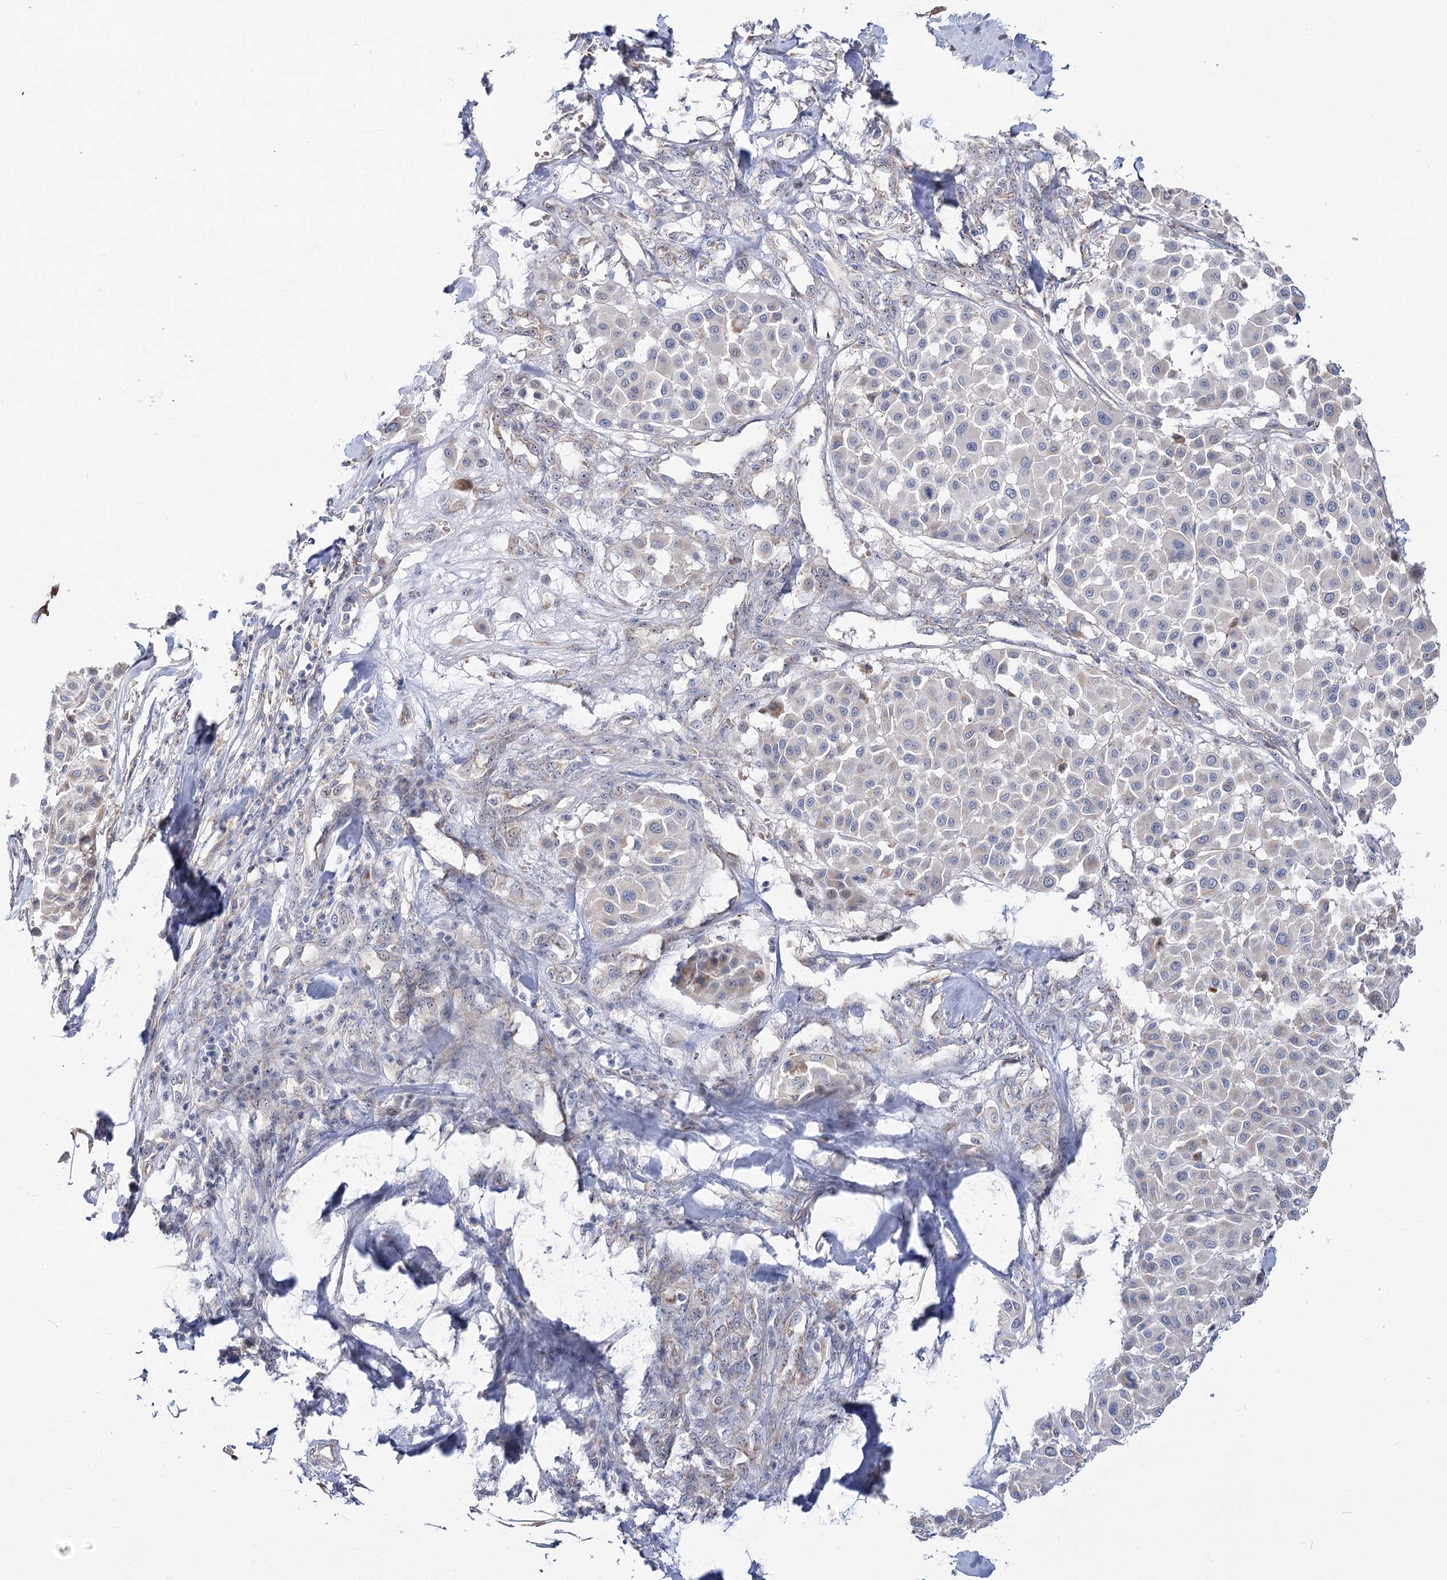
{"staining": {"intensity": "negative", "quantity": "none", "location": "none"}, "tissue": "melanoma", "cell_type": "Tumor cells", "image_type": "cancer", "snomed": [{"axis": "morphology", "description": "Malignant melanoma, Metastatic site"}, {"axis": "topography", "description": "Soft tissue"}], "caption": "Photomicrograph shows no significant protein staining in tumor cells of malignant melanoma (metastatic site). (Immunohistochemistry, brightfield microscopy, high magnification).", "gene": "SUOX", "patient": {"sex": "male", "age": 41}}